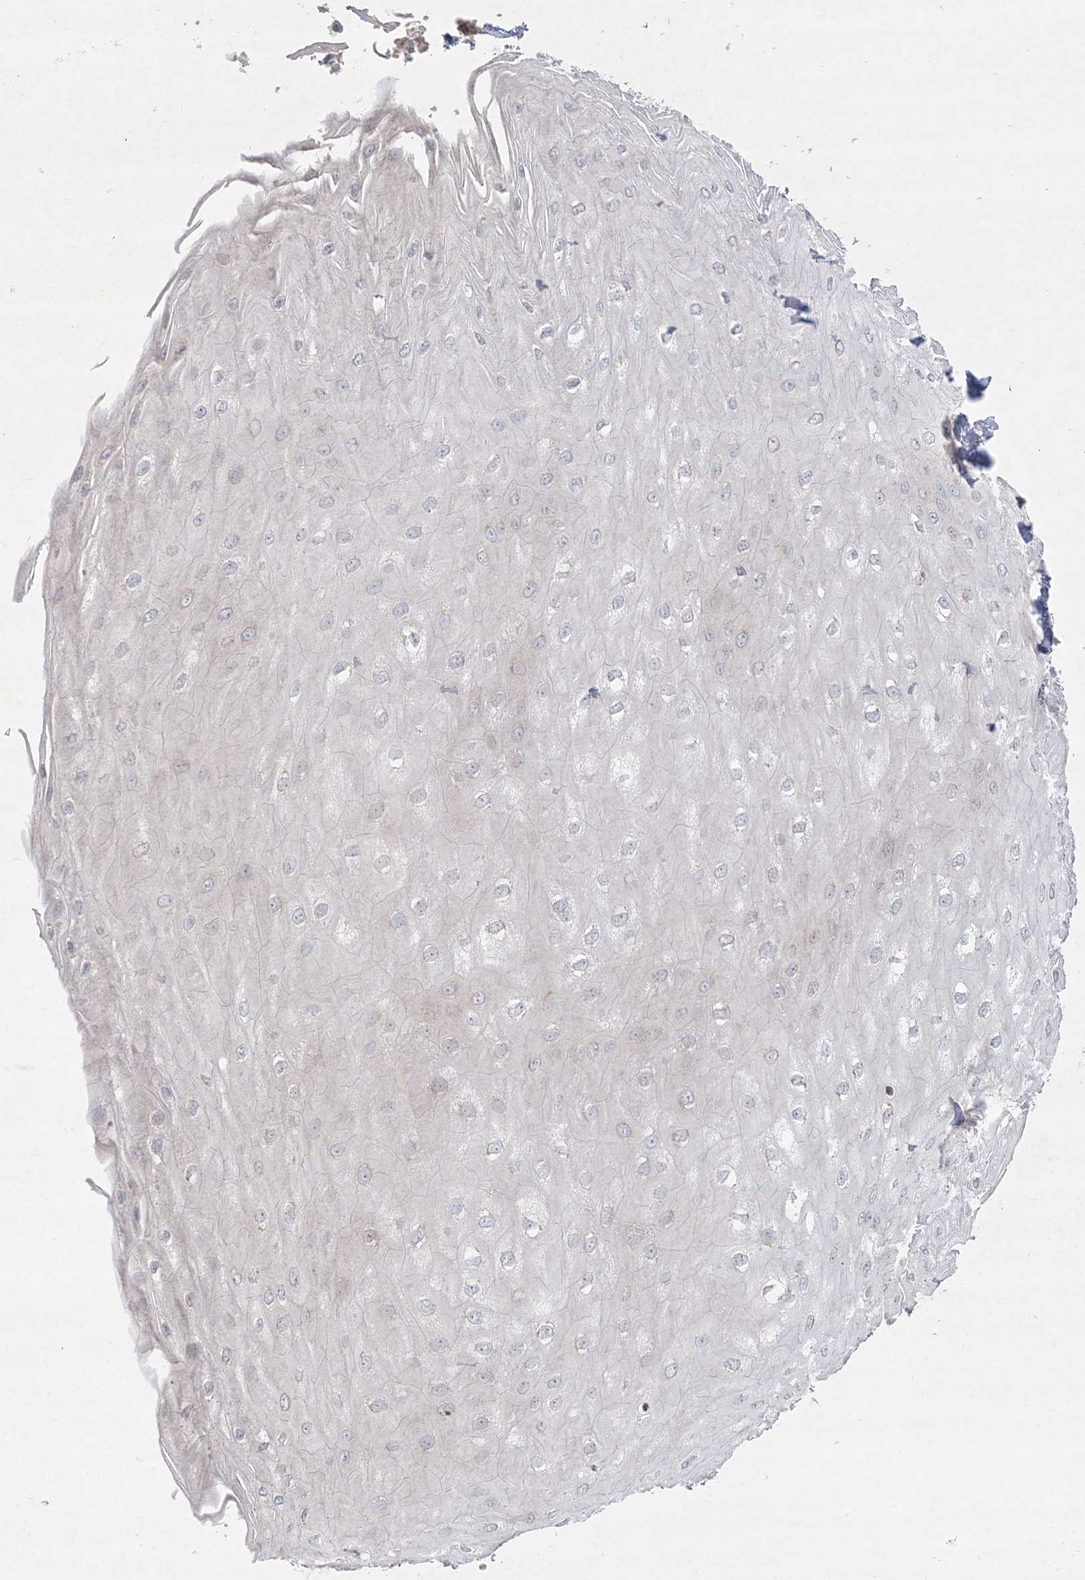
{"staining": {"intensity": "weak", "quantity": "<25%", "location": "cytoplasmic/membranous"}, "tissue": "esophagus", "cell_type": "Squamous epithelial cells", "image_type": "normal", "snomed": [{"axis": "morphology", "description": "Normal tissue, NOS"}, {"axis": "topography", "description": "Esophagus"}], "caption": "This image is of unremarkable esophagus stained with immunohistochemistry (IHC) to label a protein in brown with the nuclei are counter-stained blue. There is no positivity in squamous epithelial cells. Nuclei are stained in blue.", "gene": "CLNK", "patient": {"sex": "male", "age": 60}}